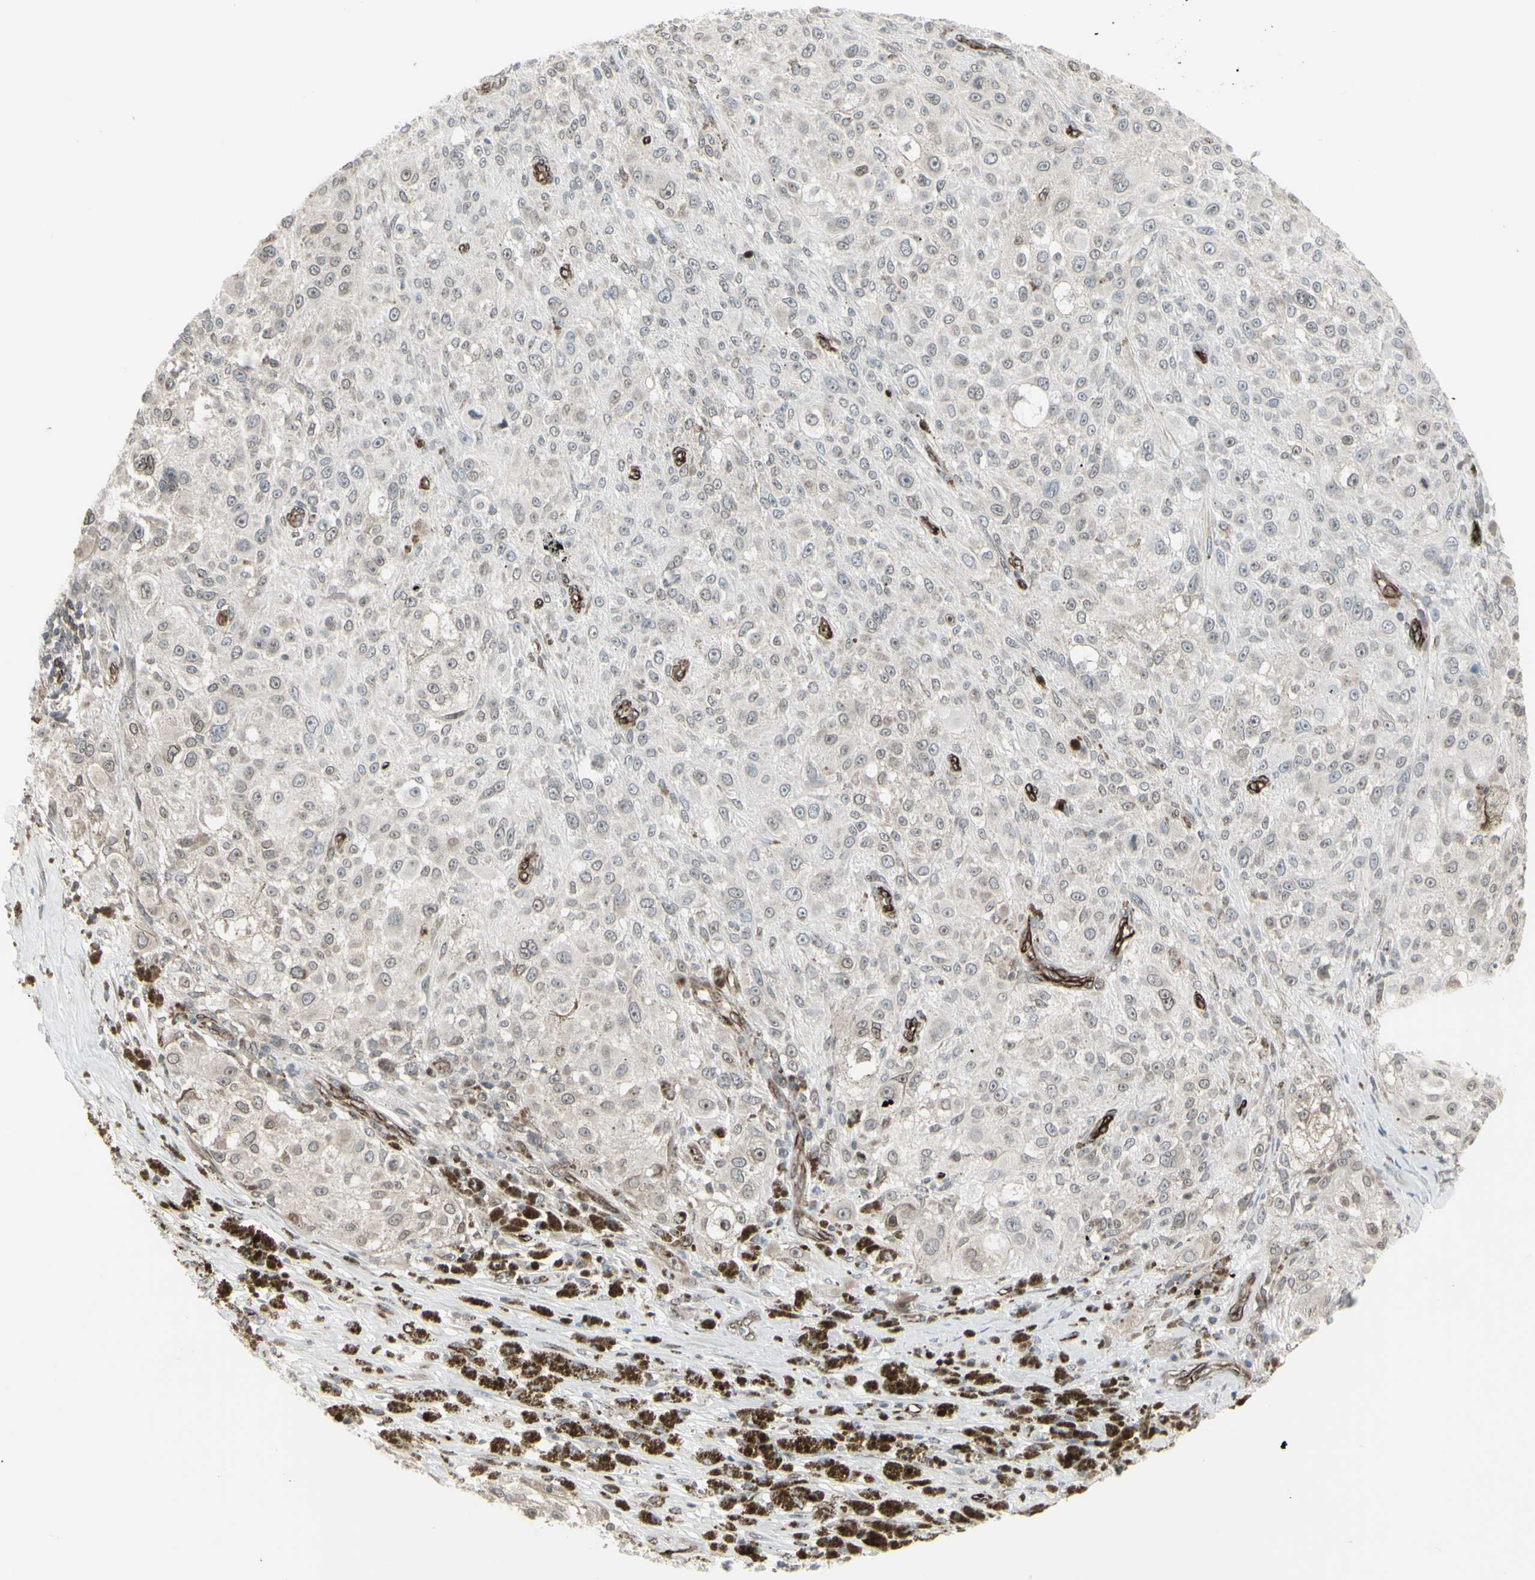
{"staining": {"intensity": "strong", "quantity": "<25%", "location": "nuclear"}, "tissue": "melanoma", "cell_type": "Tumor cells", "image_type": "cancer", "snomed": [{"axis": "morphology", "description": "Necrosis, NOS"}, {"axis": "morphology", "description": "Malignant melanoma, NOS"}, {"axis": "topography", "description": "Skin"}], "caption": "Melanoma stained with a brown dye reveals strong nuclear positive positivity in about <25% of tumor cells.", "gene": "DTX3L", "patient": {"sex": "female", "age": 87}}